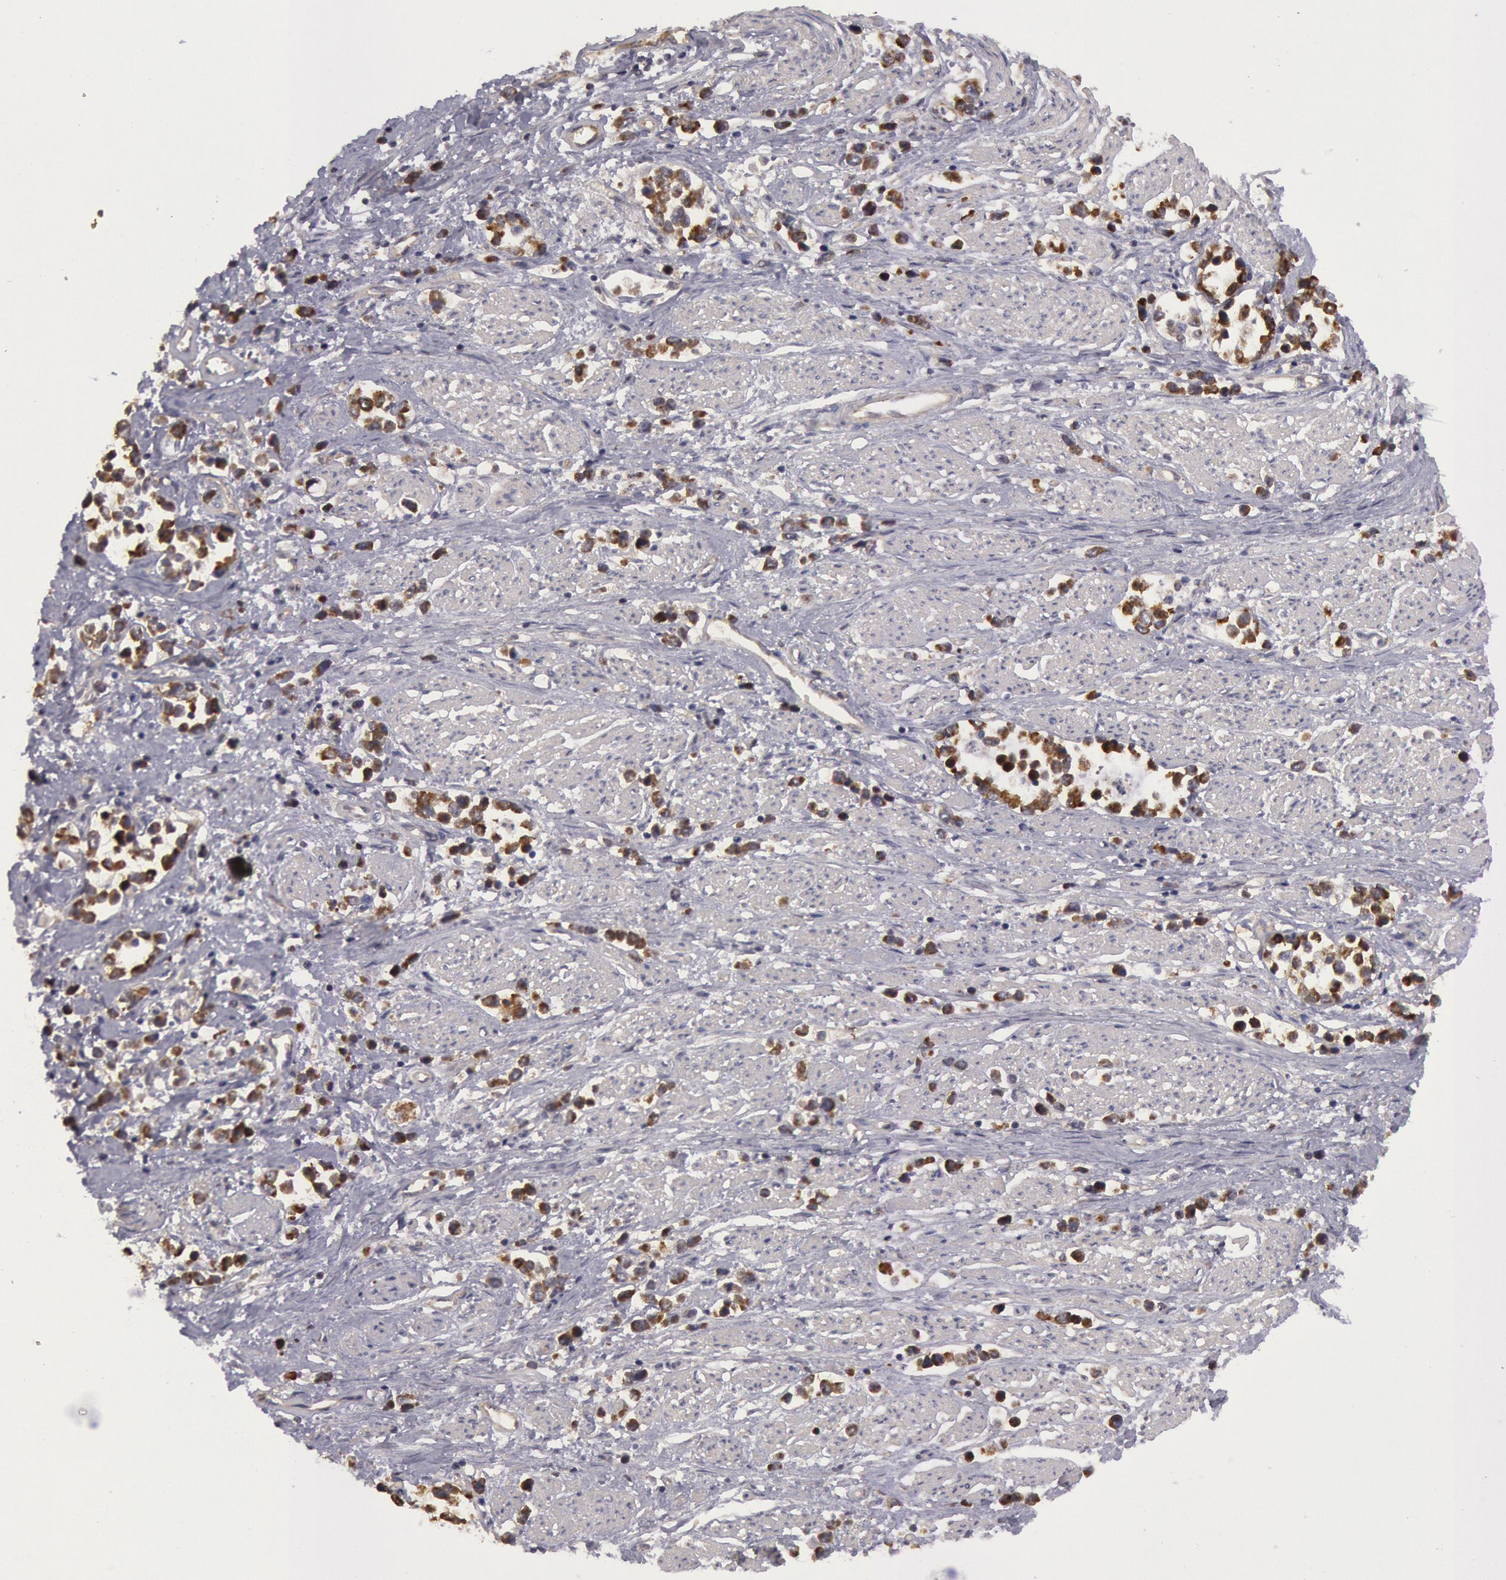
{"staining": {"intensity": "moderate", "quantity": "25%-75%", "location": "cytoplasmic/membranous"}, "tissue": "stomach cancer", "cell_type": "Tumor cells", "image_type": "cancer", "snomed": [{"axis": "morphology", "description": "Adenocarcinoma, NOS"}, {"axis": "topography", "description": "Stomach, upper"}], "caption": "Tumor cells exhibit medium levels of moderate cytoplasmic/membranous positivity in about 25%-75% of cells in human stomach cancer (adenocarcinoma). (Brightfield microscopy of DAB IHC at high magnification).", "gene": "MPST", "patient": {"sex": "male", "age": 76}}